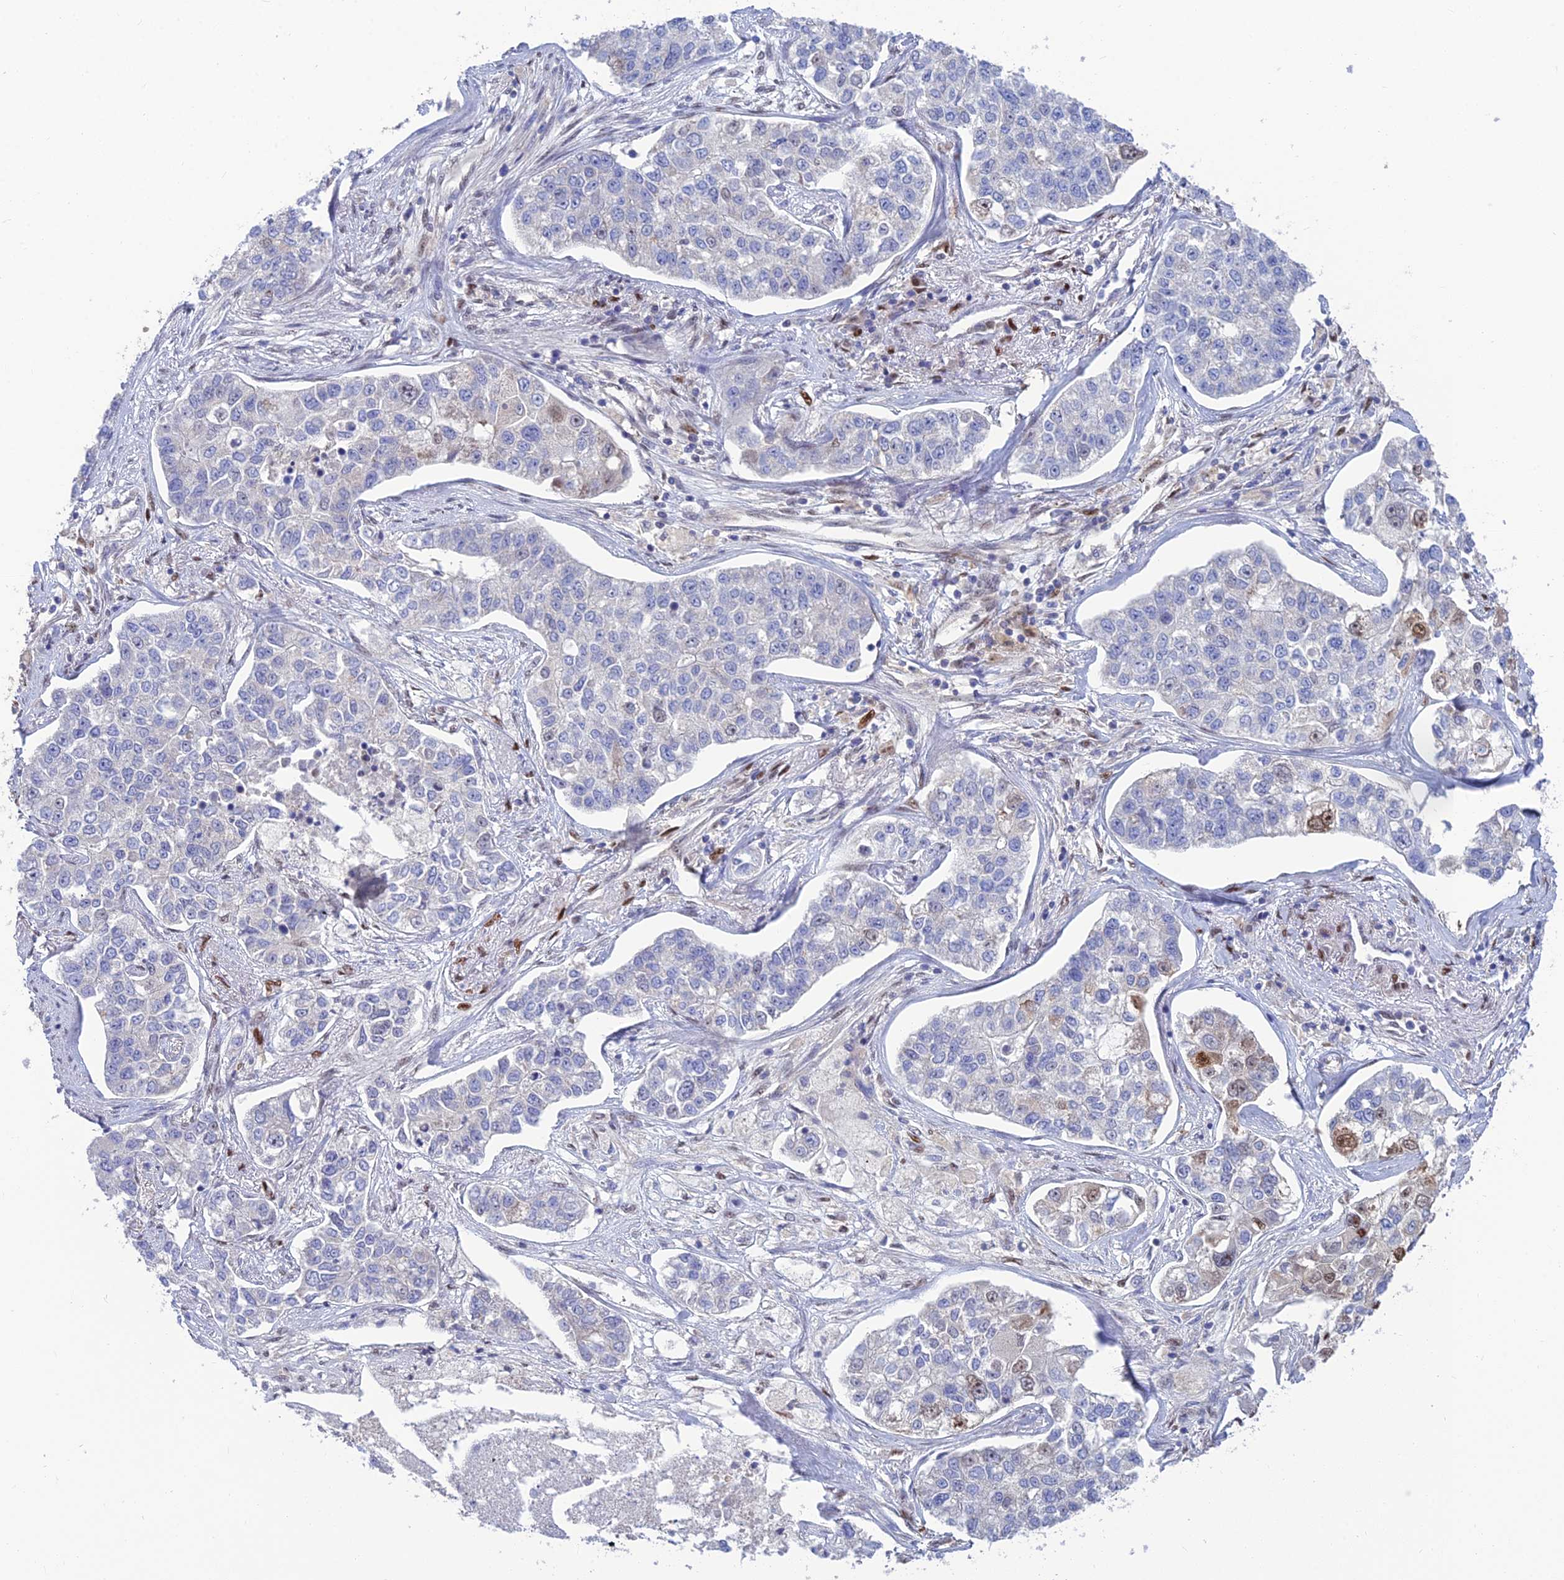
{"staining": {"intensity": "moderate", "quantity": "<25%", "location": "nuclear"}, "tissue": "lung cancer", "cell_type": "Tumor cells", "image_type": "cancer", "snomed": [{"axis": "morphology", "description": "Adenocarcinoma, NOS"}, {"axis": "topography", "description": "Lung"}], "caption": "Protein staining shows moderate nuclear positivity in approximately <25% of tumor cells in adenocarcinoma (lung). (DAB (3,3'-diaminobenzidine) = brown stain, brightfield microscopy at high magnification).", "gene": "DNPEP", "patient": {"sex": "male", "age": 49}}